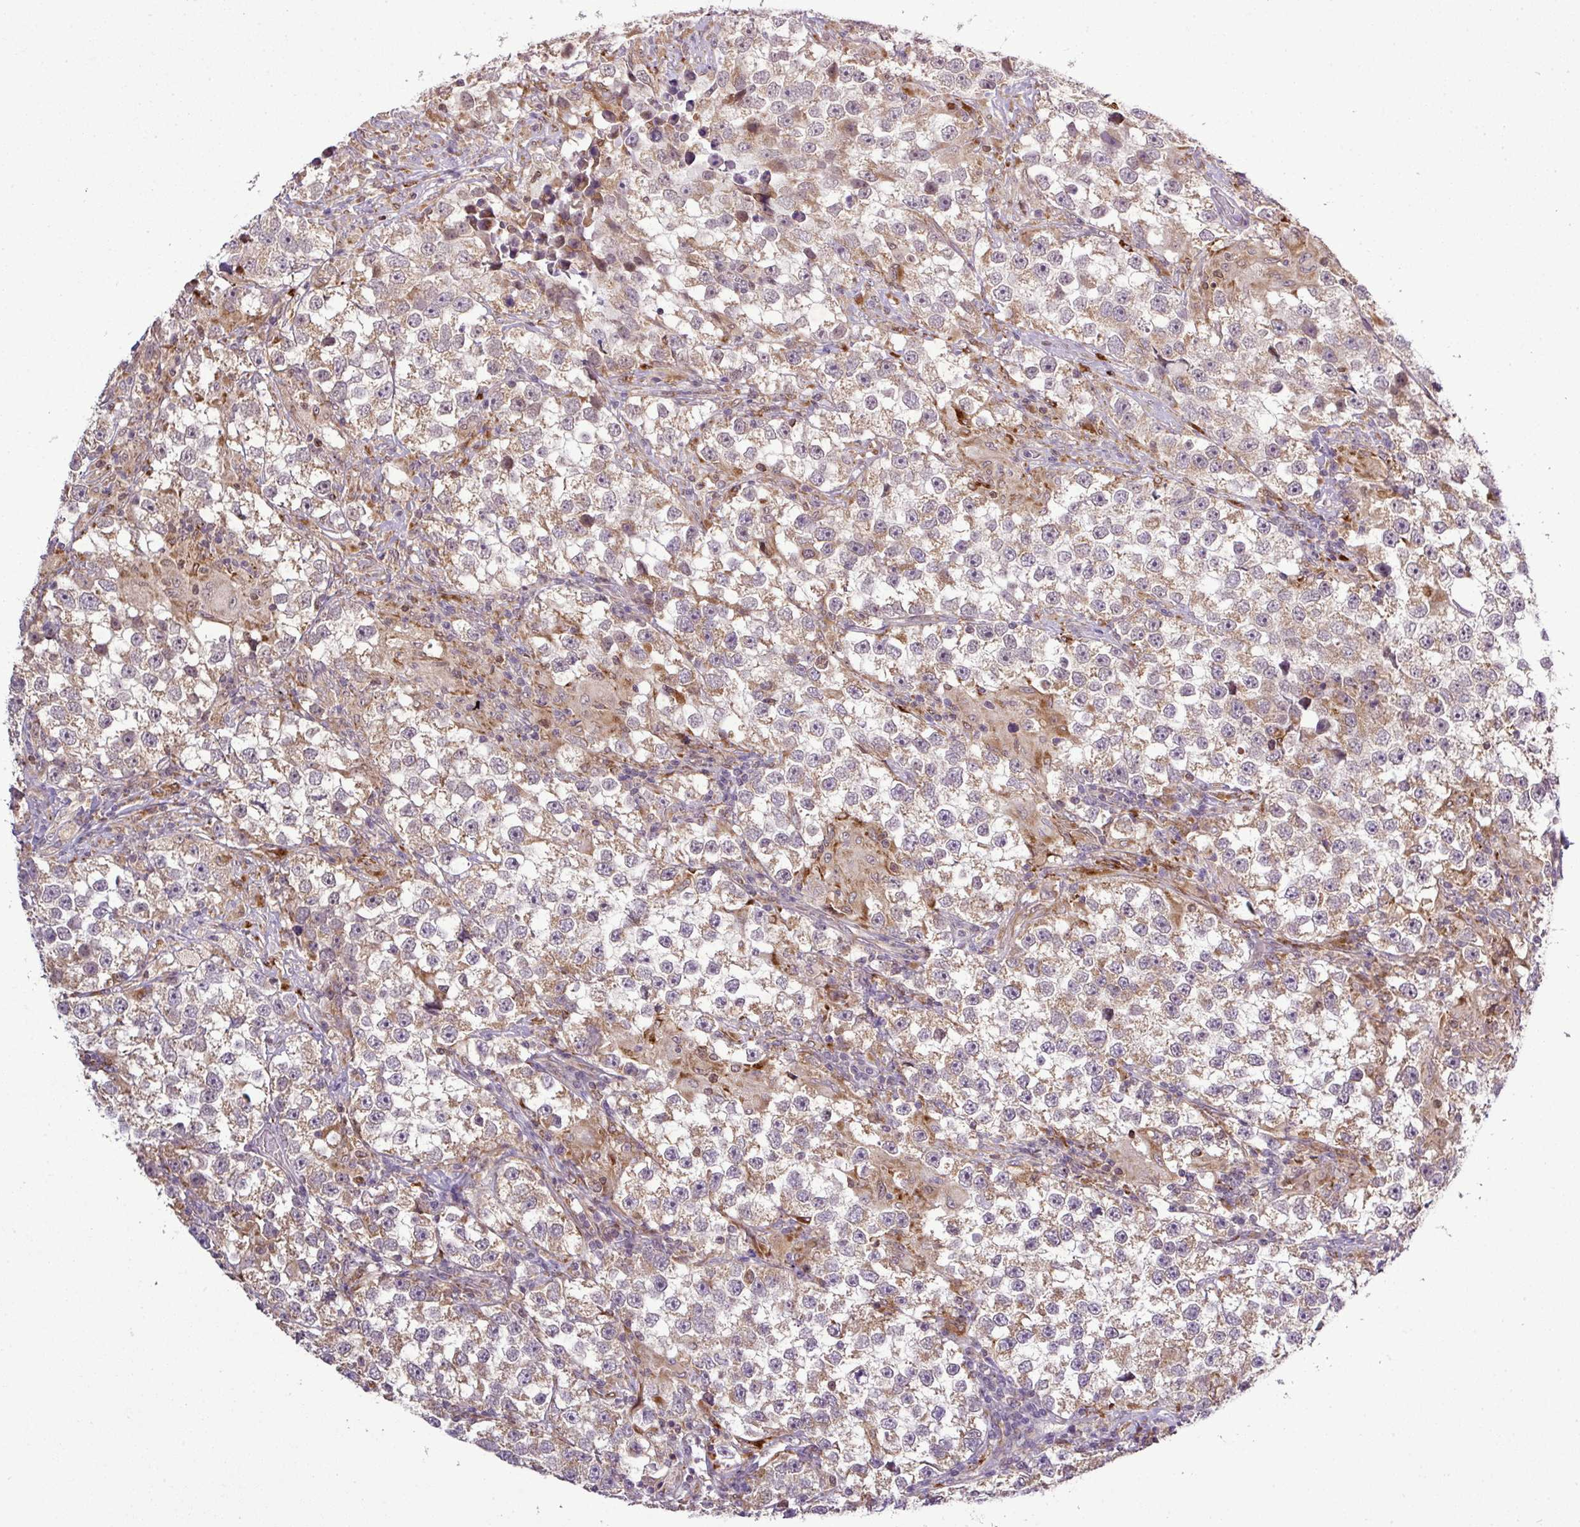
{"staining": {"intensity": "moderate", "quantity": "25%-75%", "location": "cytoplasmic/membranous"}, "tissue": "testis cancer", "cell_type": "Tumor cells", "image_type": "cancer", "snomed": [{"axis": "morphology", "description": "Seminoma, NOS"}, {"axis": "topography", "description": "Testis"}], "caption": "High-power microscopy captured an immunohistochemistry (IHC) micrograph of seminoma (testis), revealing moderate cytoplasmic/membranous expression in about 25%-75% of tumor cells. Ihc stains the protein in brown and the nuclei are stained blue.", "gene": "SMCO4", "patient": {"sex": "male", "age": 46}}